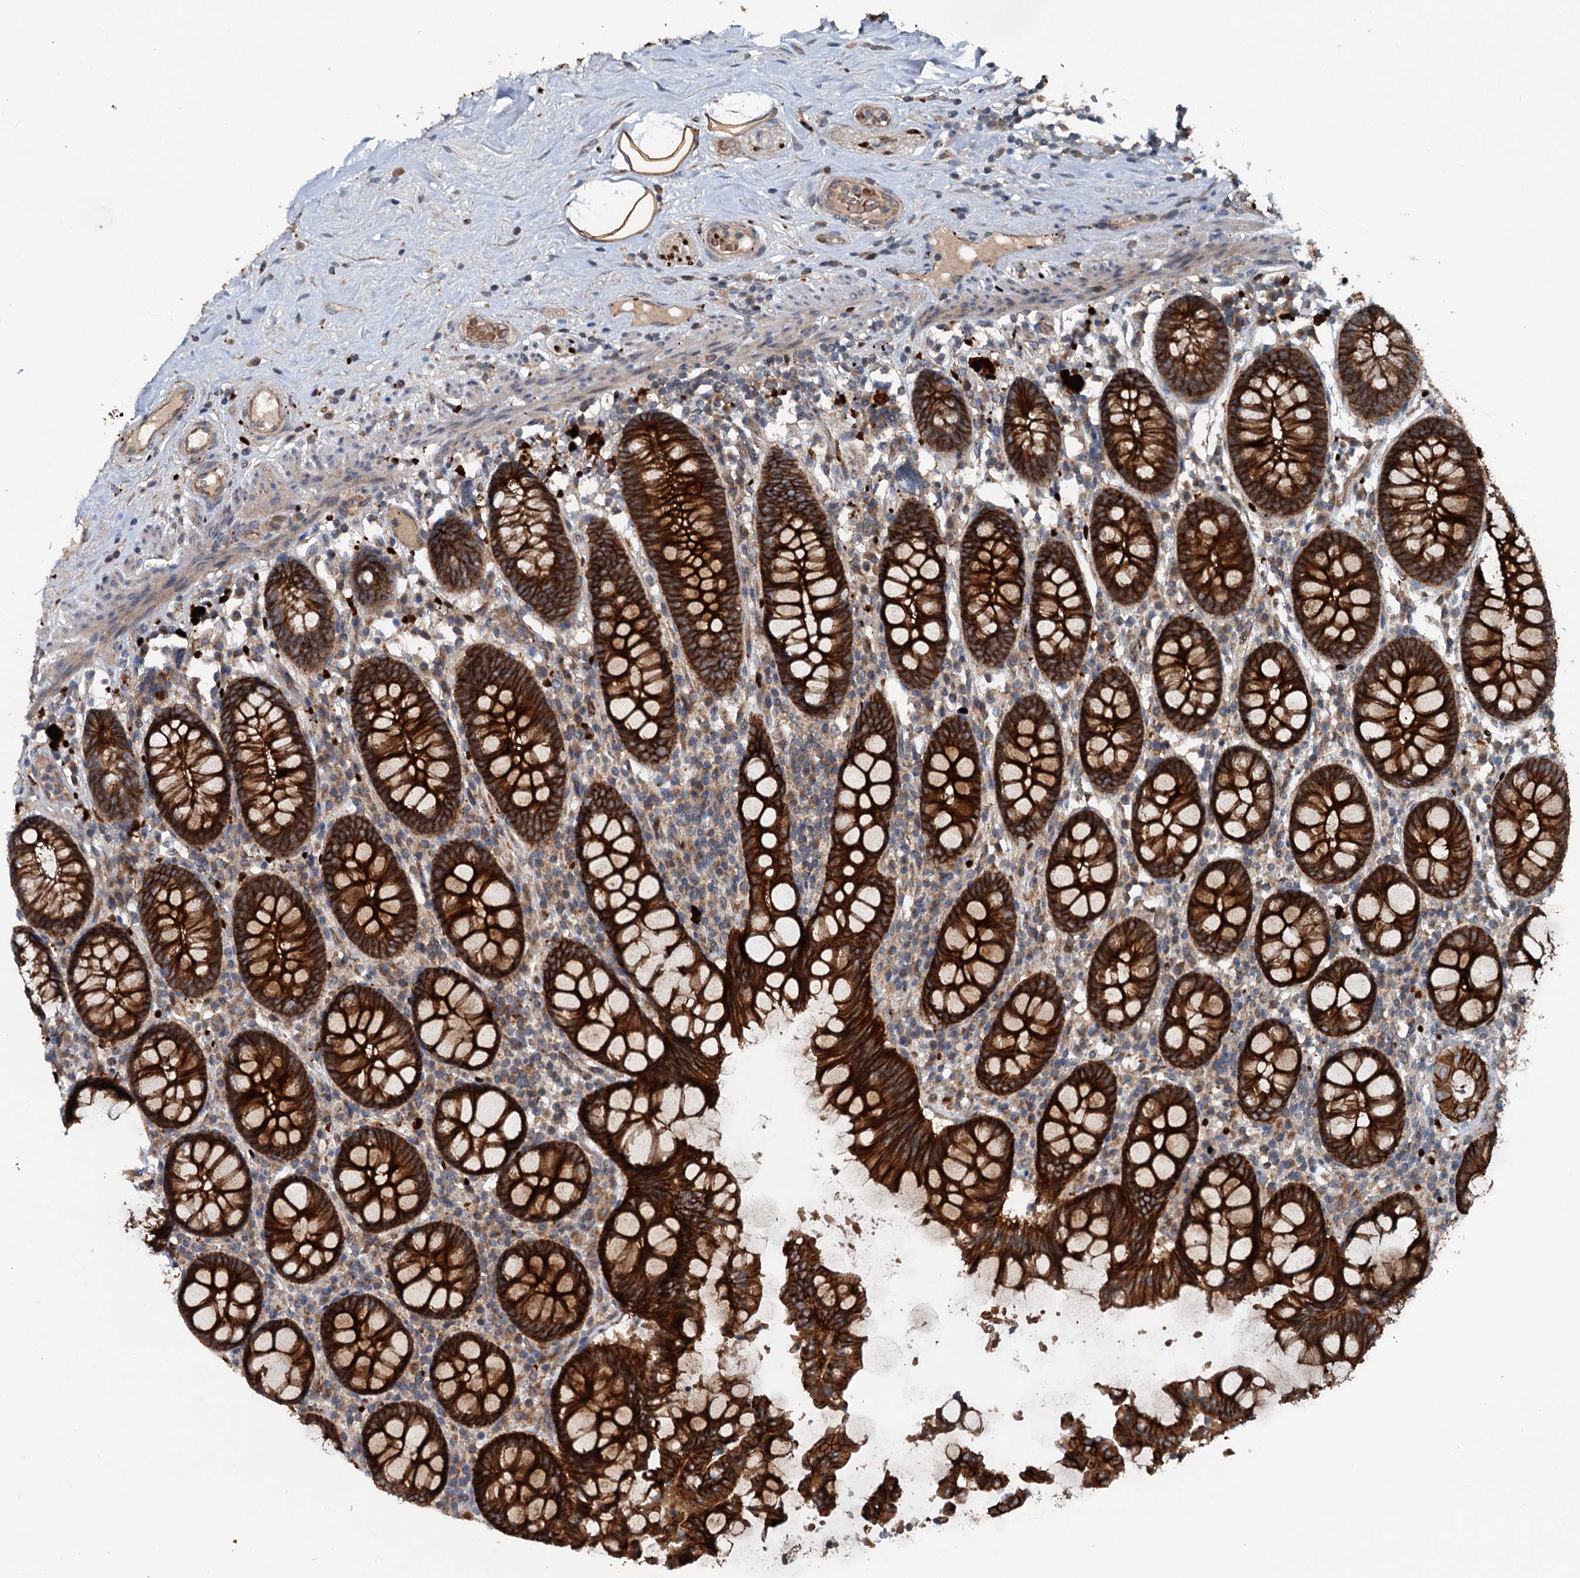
{"staining": {"intensity": "weak", "quantity": ">75%", "location": "cytoplasmic/membranous"}, "tissue": "colon", "cell_type": "Endothelial cells", "image_type": "normal", "snomed": [{"axis": "morphology", "description": "Normal tissue, NOS"}, {"axis": "topography", "description": "Colon"}], "caption": "This is an image of IHC staining of normal colon, which shows weak expression in the cytoplasmic/membranous of endothelial cells.", "gene": "N4BP2L2", "patient": {"sex": "female", "age": 79}}